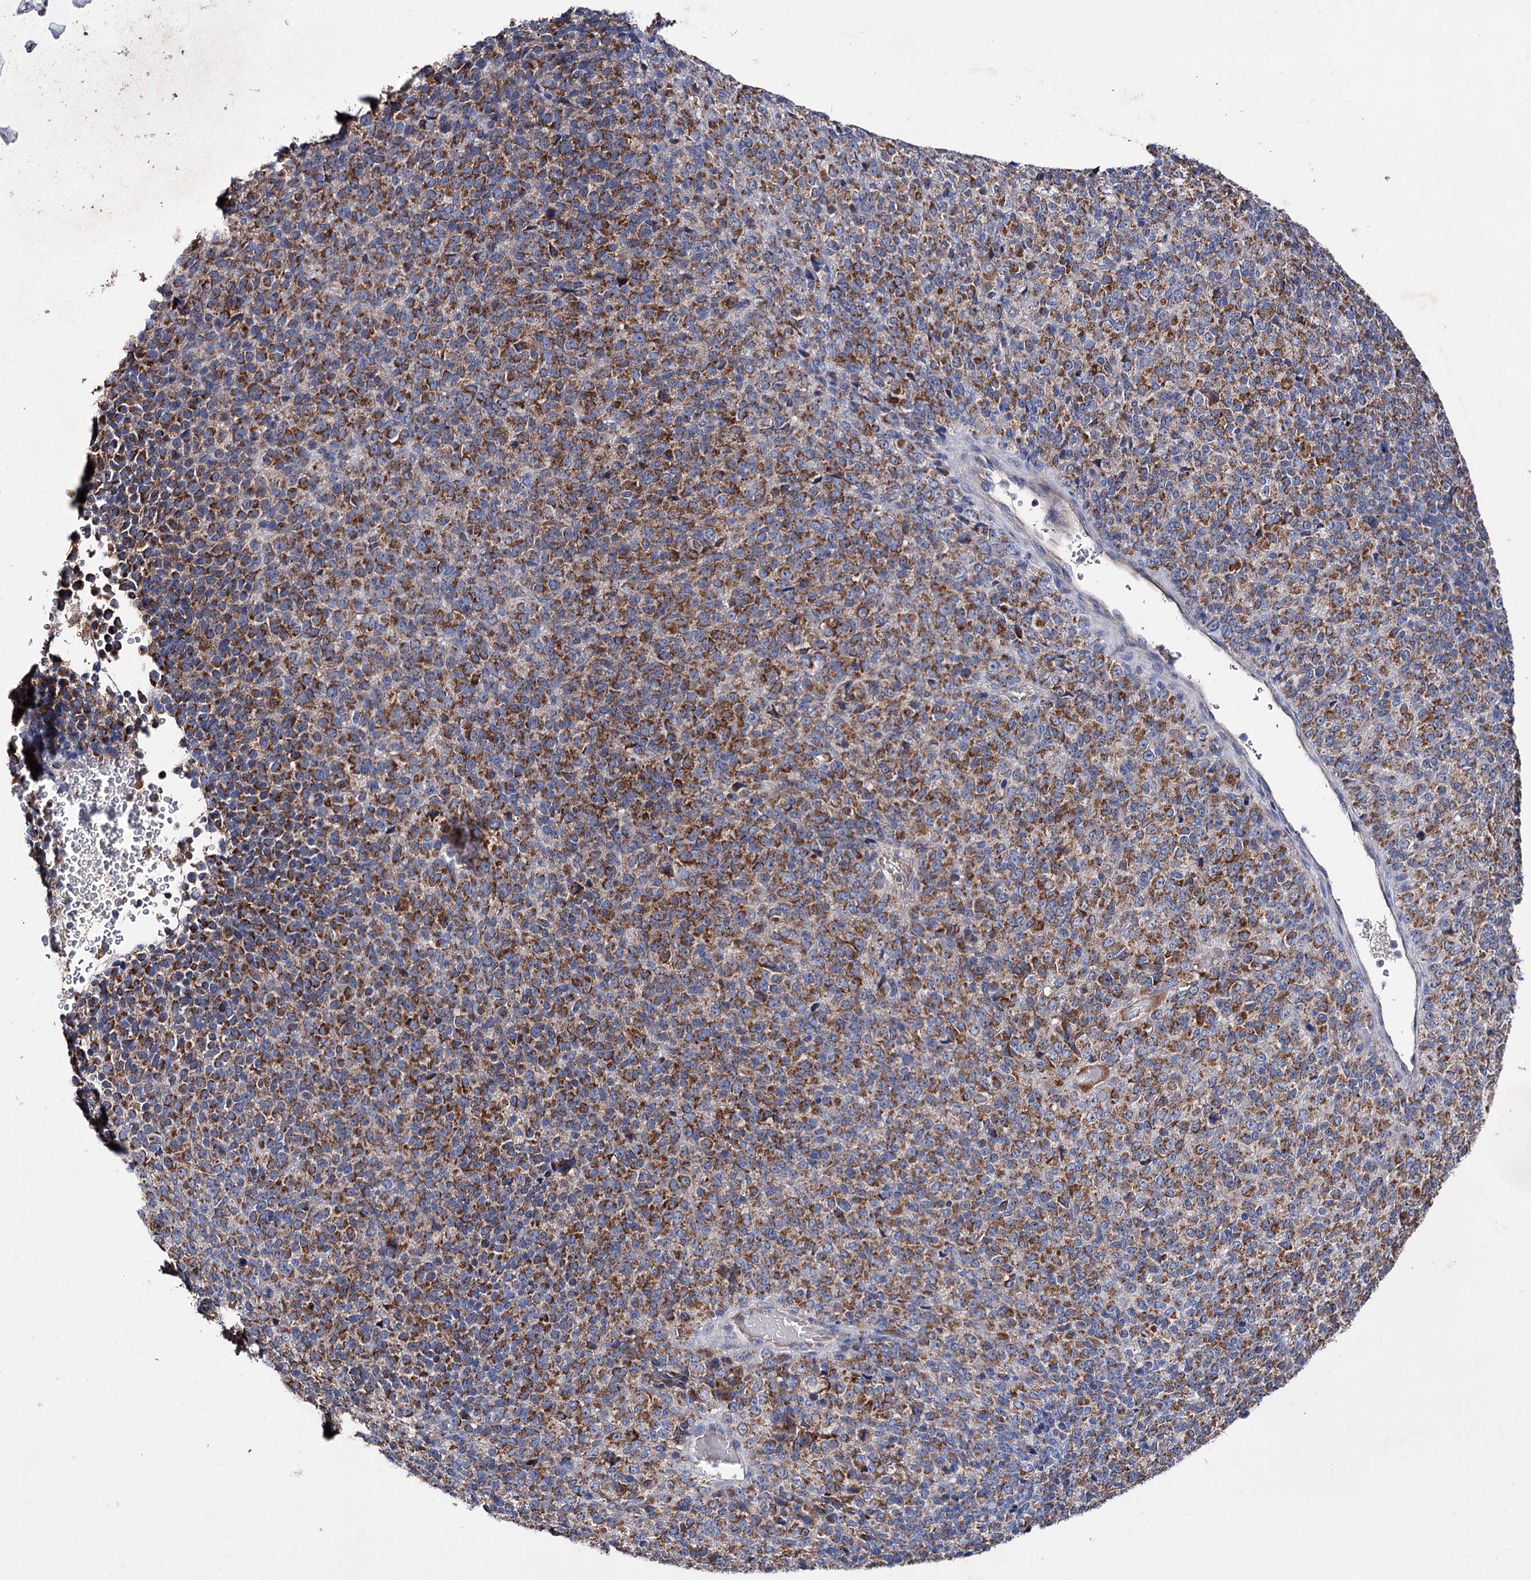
{"staining": {"intensity": "moderate", "quantity": ">75%", "location": "cytoplasmic/membranous"}, "tissue": "melanoma", "cell_type": "Tumor cells", "image_type": "cancer", "snomed": [{"axis": "morphology", "description": "Malignant melanoma, Metastatic site"}, {"axis": "topography", "description": "Brain"}], "caption": "An IHC photomicrograph of tumor tissue is shown. Protein staining in brown highlights moderate cytoplasmic/membranous positivity in melanoma within tumor cells. Nuclei are stained in blue.", "gene": "CLPB", "patient": {"sex": "female", "age": 56}}